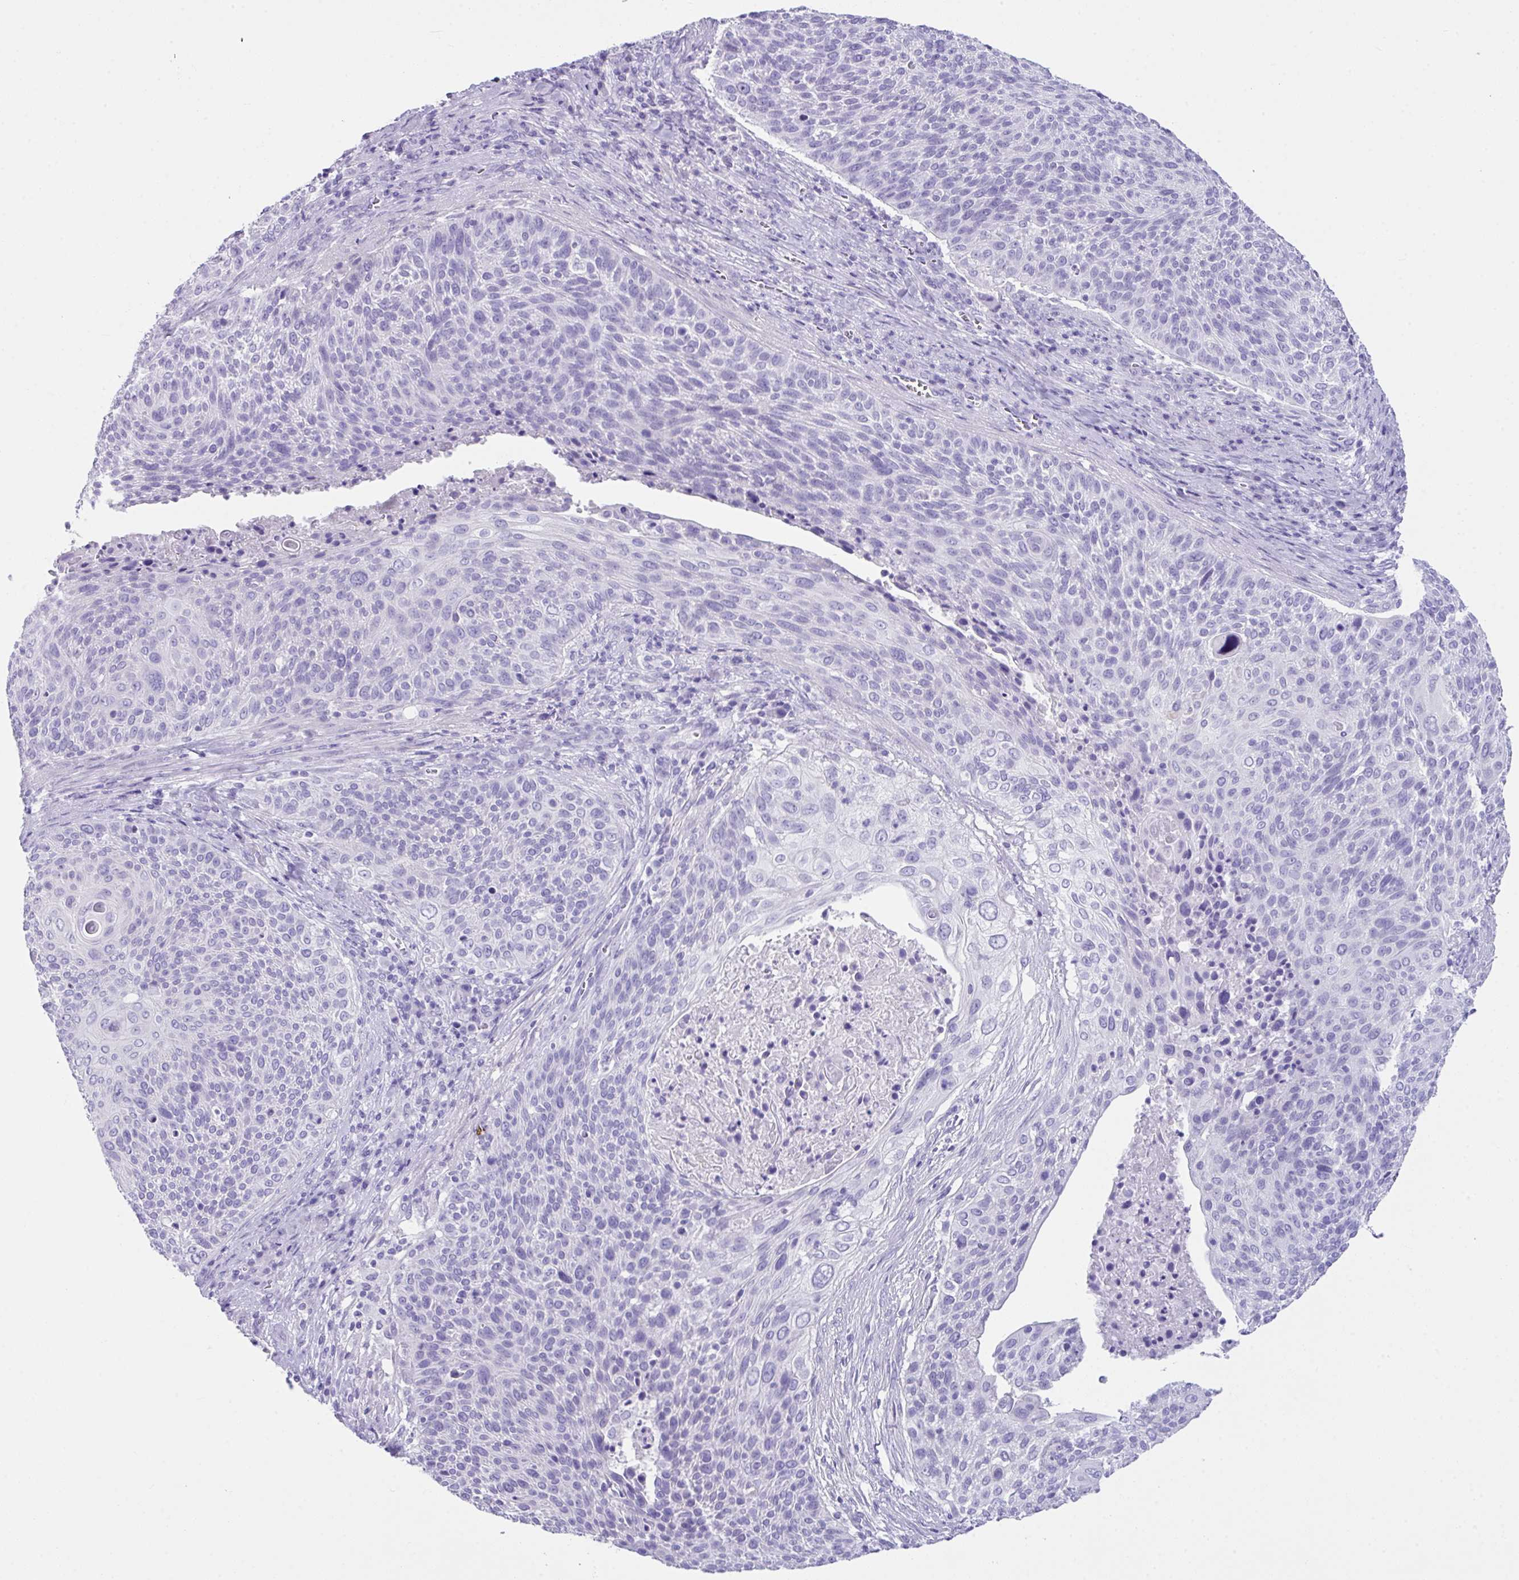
{"staining": {"intensity": "negative", "quantity": "none", "location": "none"}, "tissue": "cervical cancer", "cell_type": "Tumor cells", "image_type": "cancer", "snomed": [{"axis": "morphology", "description": "Squamous cell carcinoma, NOS"}, {"axis": "topography", "description": "Cervix"}], "caption": "A photomicrograph of squamous cell carcinoma (cervical) stained for a protein displays no brown staining in tumor cells.", "gene": "LGALS4", "patient": {"sex": "female", "age": 31}}